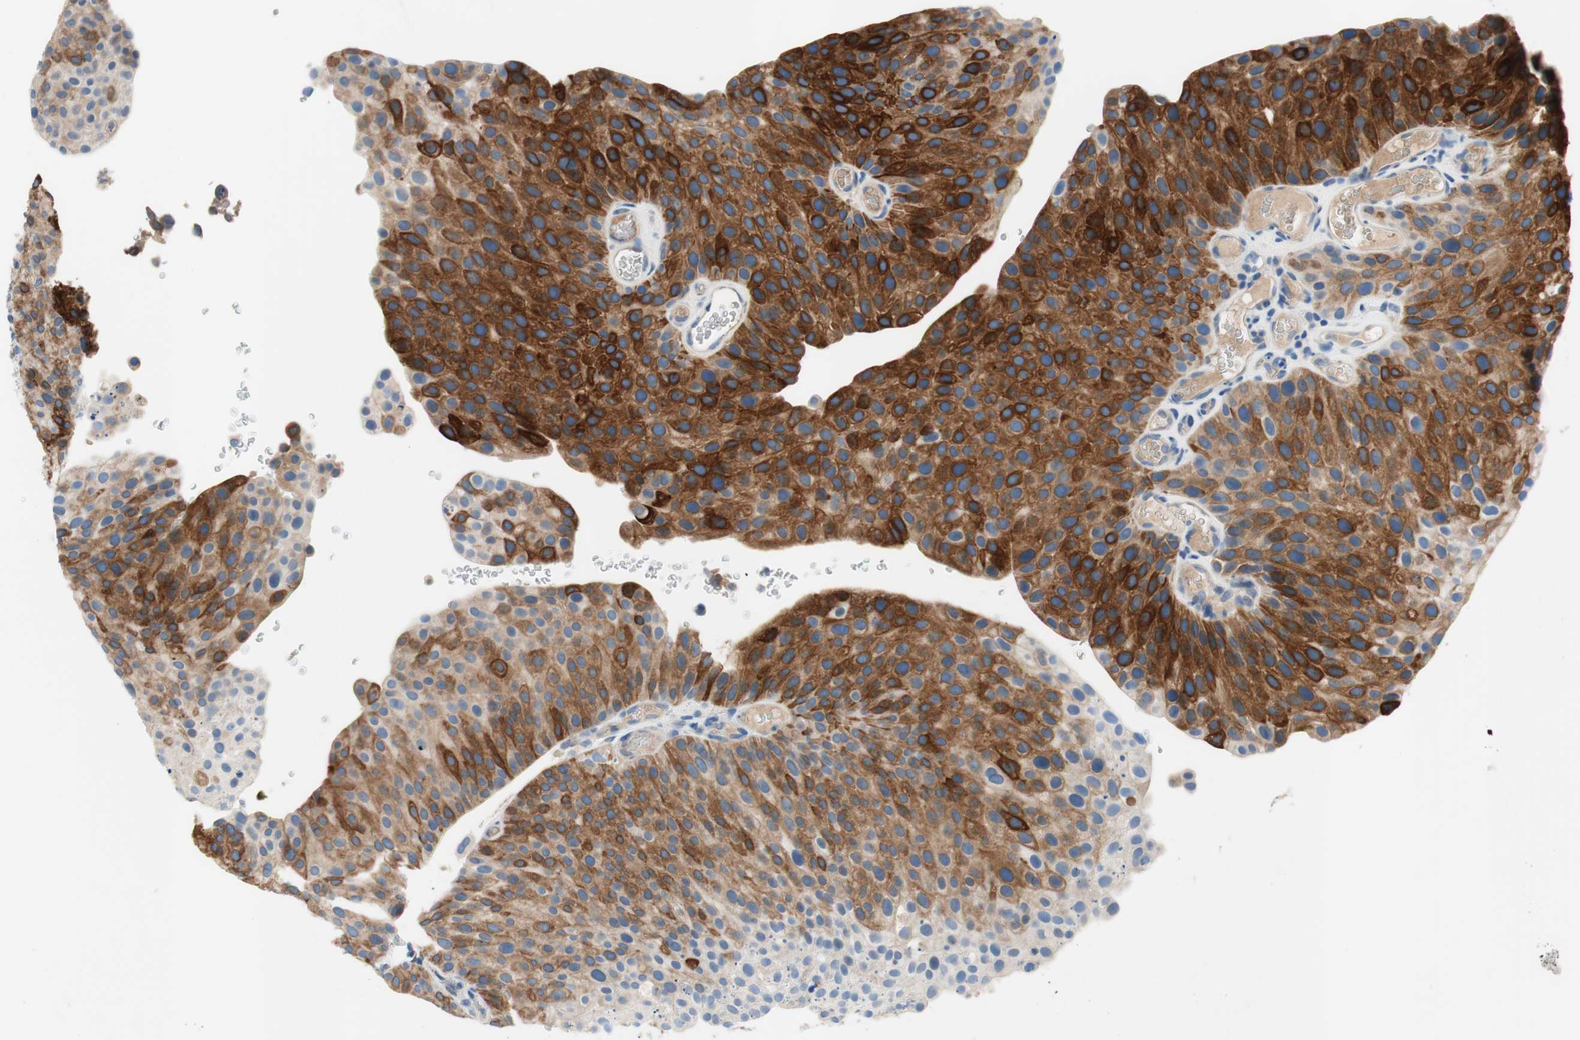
{"staining": {"intensity": "strong", "quantity": ">75%", "location": "cytoplasmic/membranous"}, "tissue": "urothelial cancer", "cell_type": "Tumor cells", "image_type": "cancer", "snomed": [{"axis": "morphology", "description": "Urothelial carcinoma, Low grade"}, {"axis": "topography", "description": "Smooth muscle"}, {"axis": "topography", "description": "Urinary bladder"}], "caption": "Immunohistochemical staining of human urothelial cancer reveals high levels of strong cytoplasmic/membranous staining in approximately >75% of tumor cells.", "gene": "FDFT1", "patient": {"sex": "male", "age": 60}}